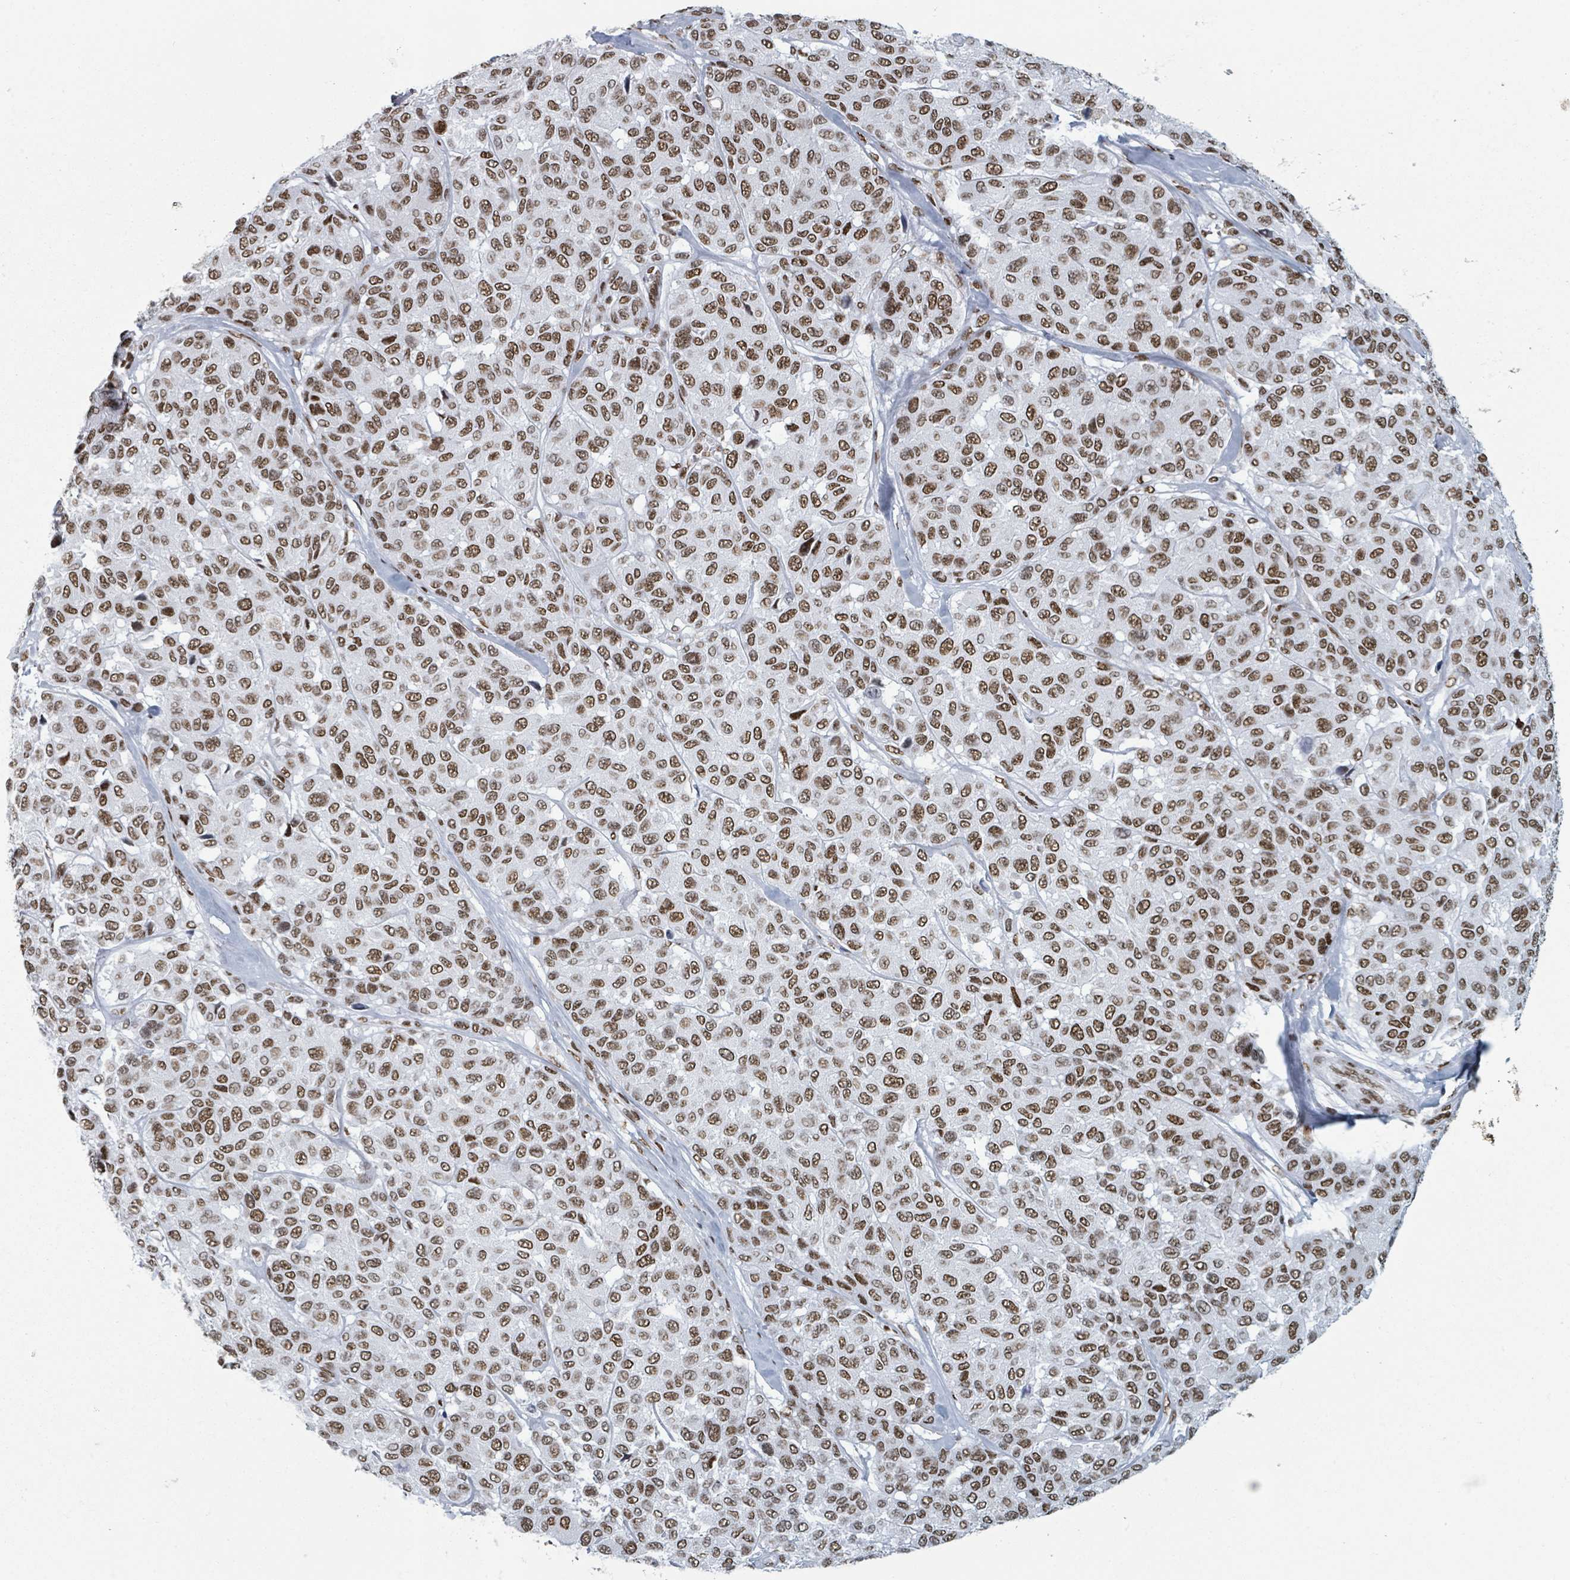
{"staining": {"intensity": "moderate", "quantity": ">75%", "location": "nuclear"}, "tissue": "melanoma", "cell_type": "Tumor cells", "image_type": "cancer", "snomed": [{"axis": "morphology", "description": "Malignant melanoma, NOS"}, {"axis": "topography", "description": "Skin"}], "caption": "Immunohistochemical staining of human melanoma shows moderate nuclear protein expression in approximately >75% of tumor cells.", "gene": "DHX16", "patient": {"sex": "female", "age": 66}}